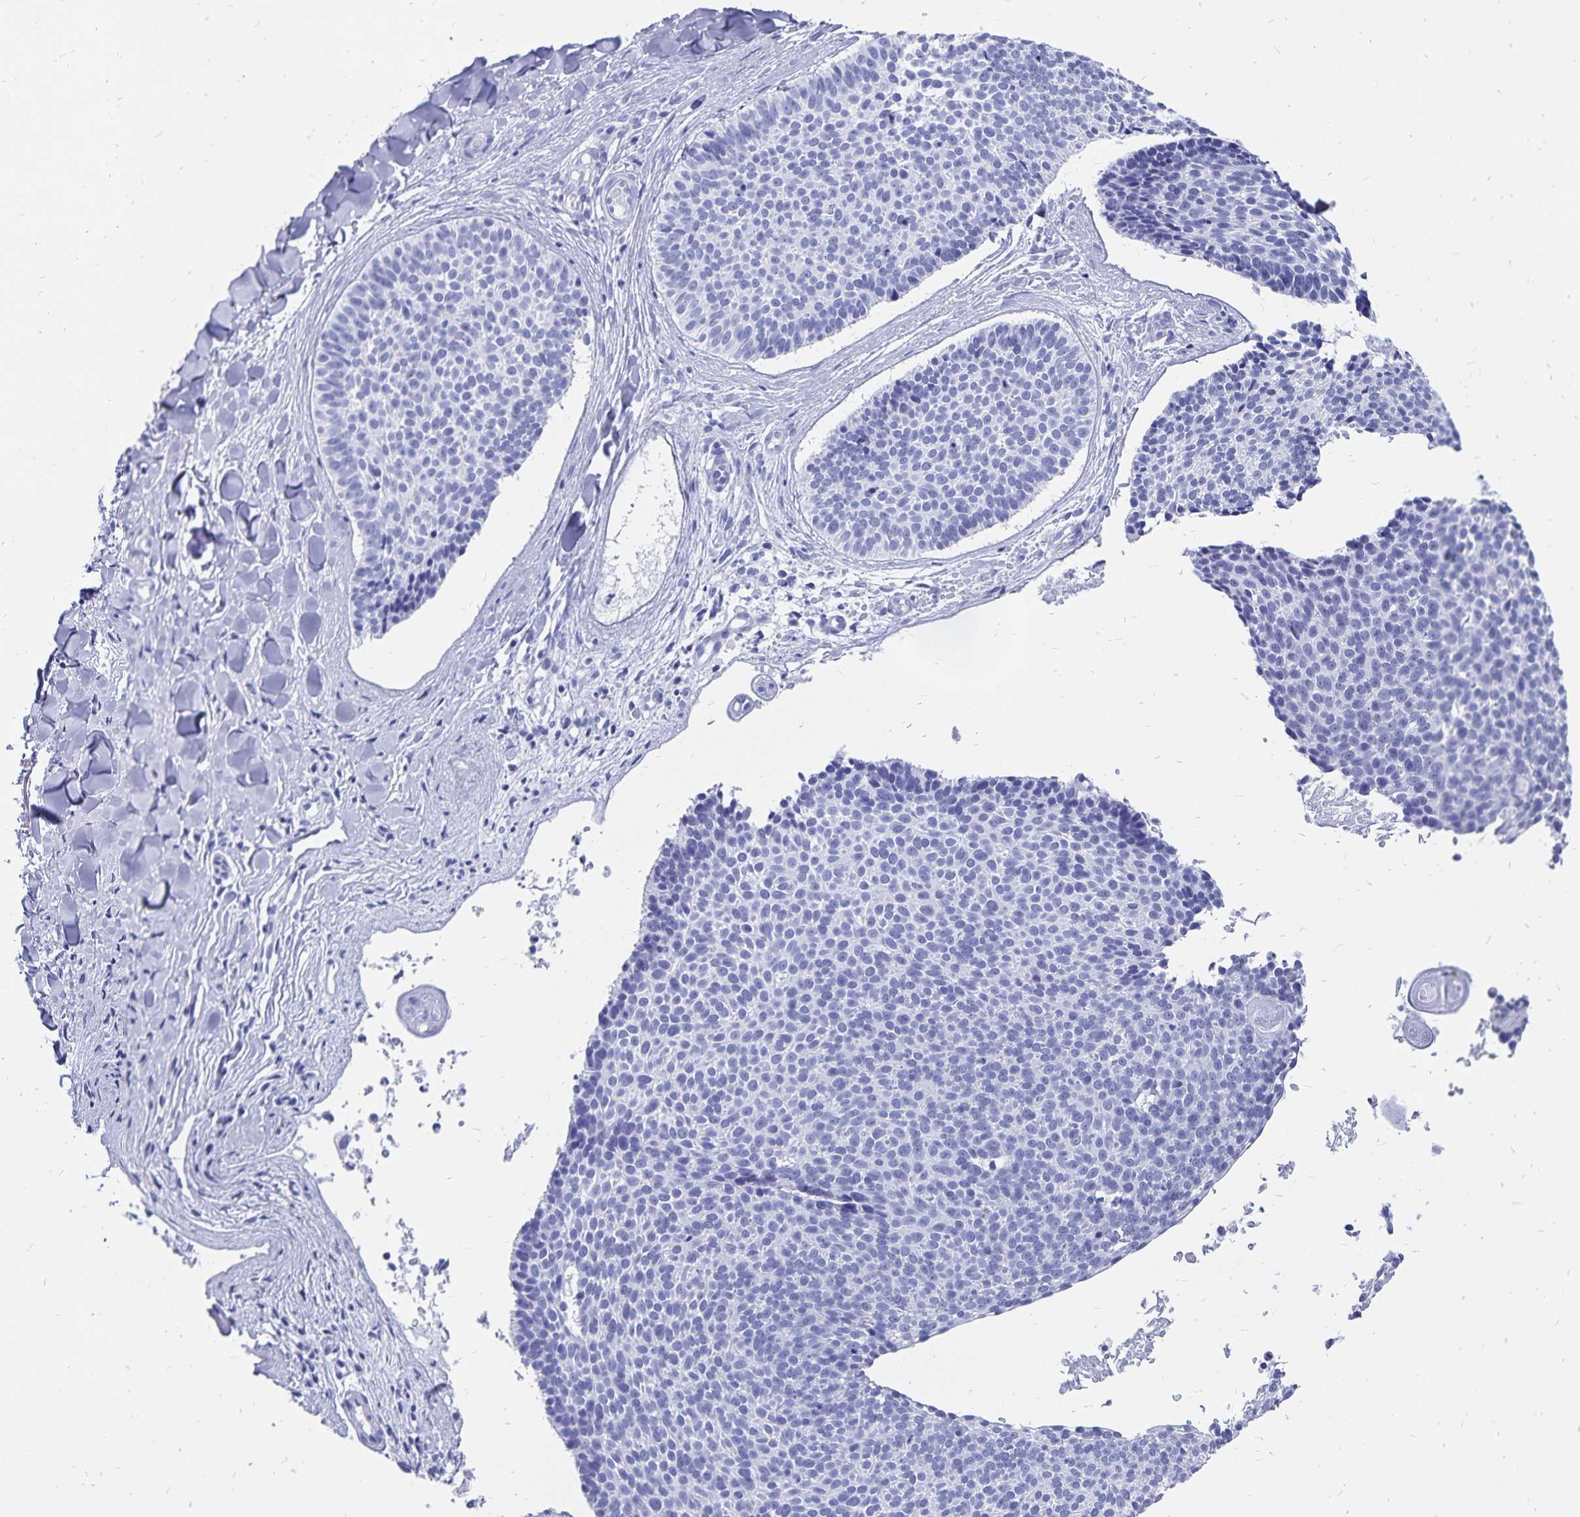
{"staining": {"intensity": "negative", "quantity": "none", "location": "none"}, "tissue": "skin cancer", "cell_type": "Tumor cells", "image_type": "cancer", "snomed": [{"axis": "morphology", "description": "Basal cell carcinoma"}, {"axis": "topography", "description": "Skin"}], "caption": "Skin cancer was stained to show a protein in brown. There is no significant positivity in tumor cells.", "gene": "ADH1A", "patient": {"sex": "male", "age": 82}}